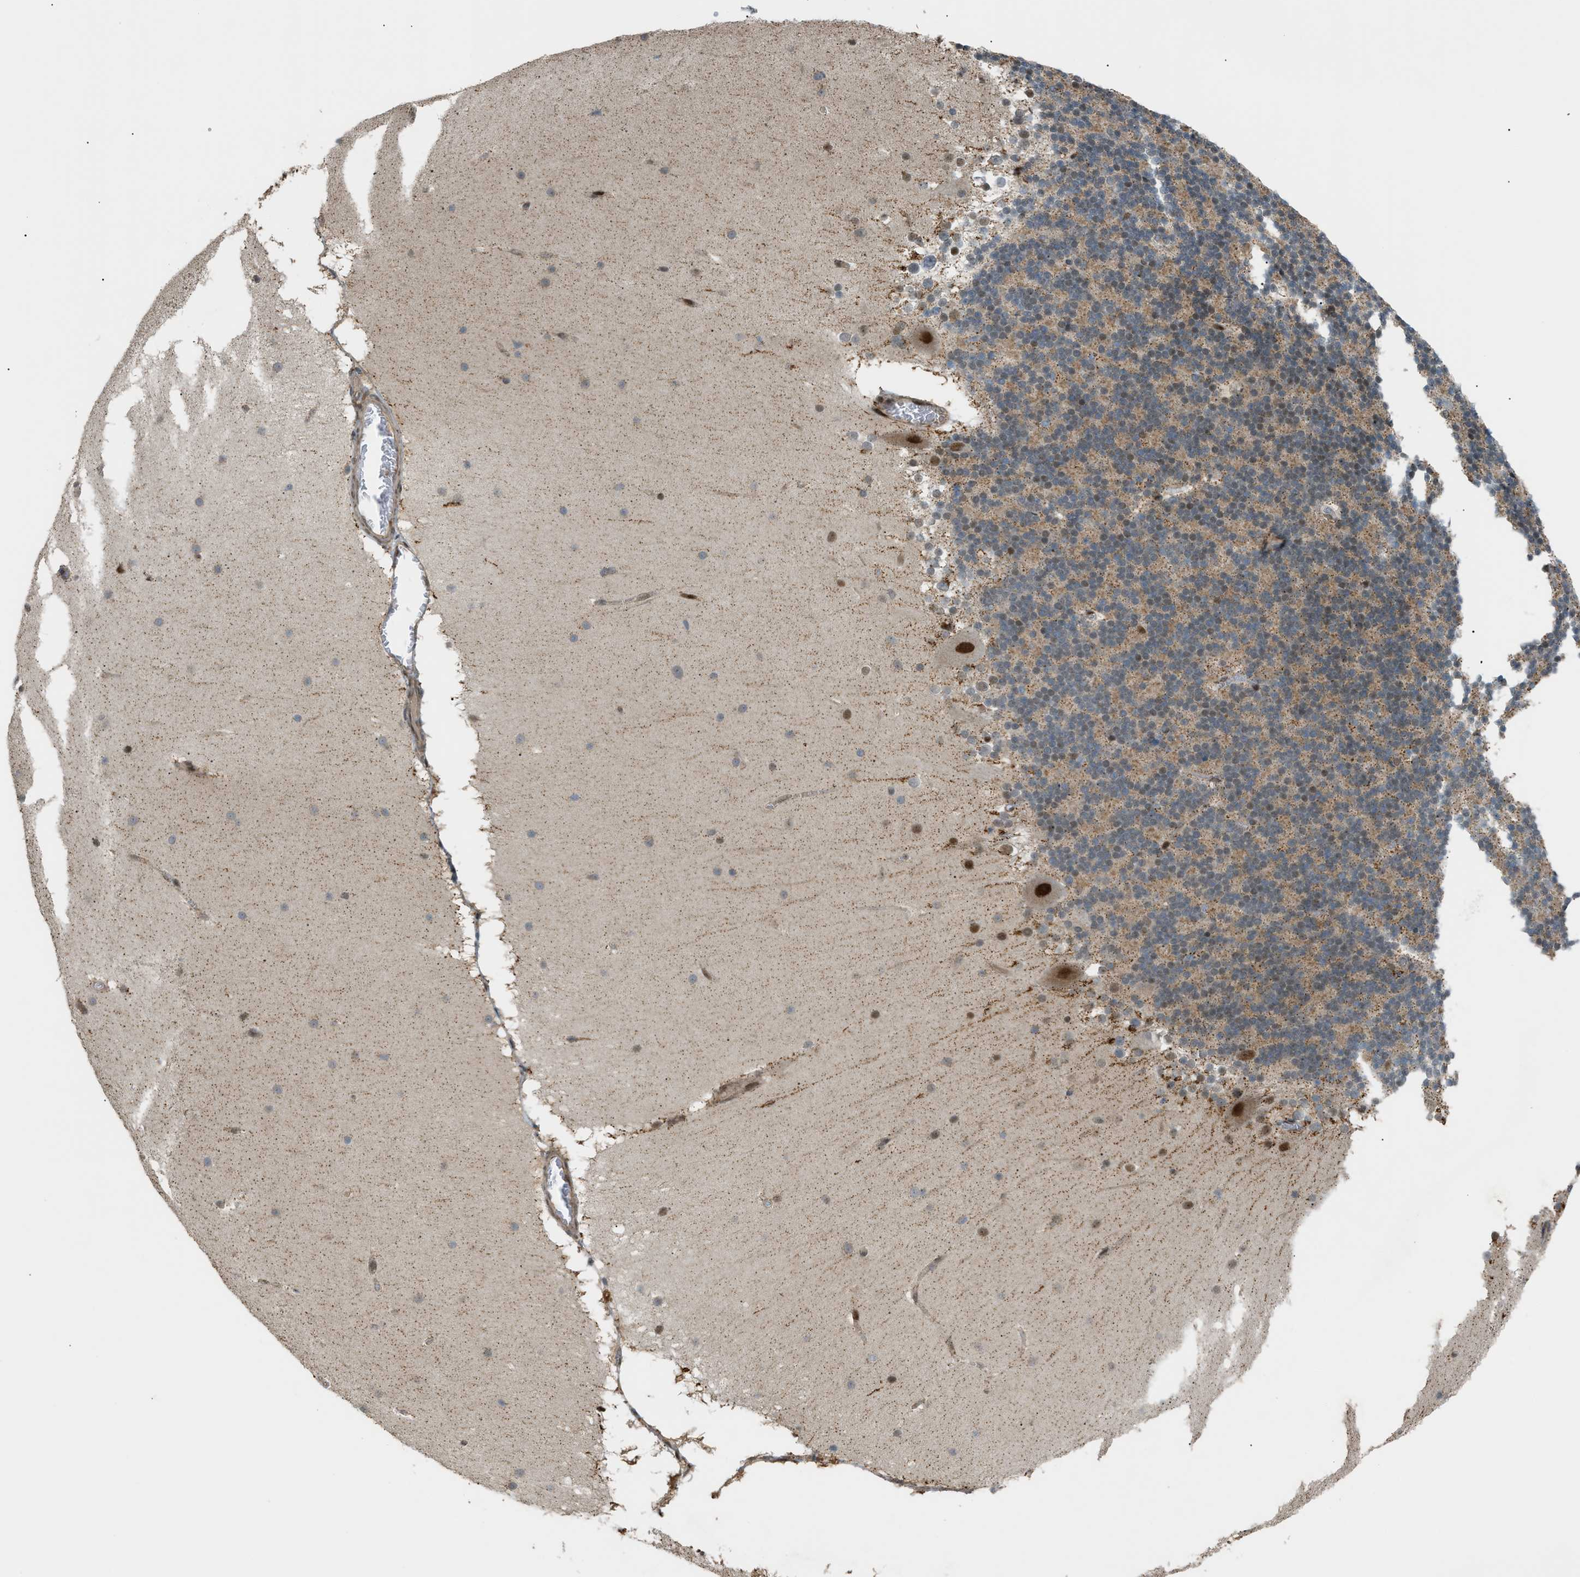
{"staining": {"intensity": "weak", "quantity": "25%-75%", "location": "cytoplasmic/membranous"}, "tissue": "cerebellum", "cell_type": "Cells in granular layer", "image_type": "normal", "snomed": [{"axis": "morphology", "description": "Normal tissue, NOS"}, {"axis": "topography", "description": "Cerebellum"}], "caption": "Normal cerebellum demonstrates weak cytoplasmic/membranous staining in about 25%-75% of cells in granular layer Using DAB (brown) and hematoxylin (blue) stains, captured at high magnification using brightfield microscopy..", "gene": "CCDC186", "patient": {"sex": "female", "age": 19}}